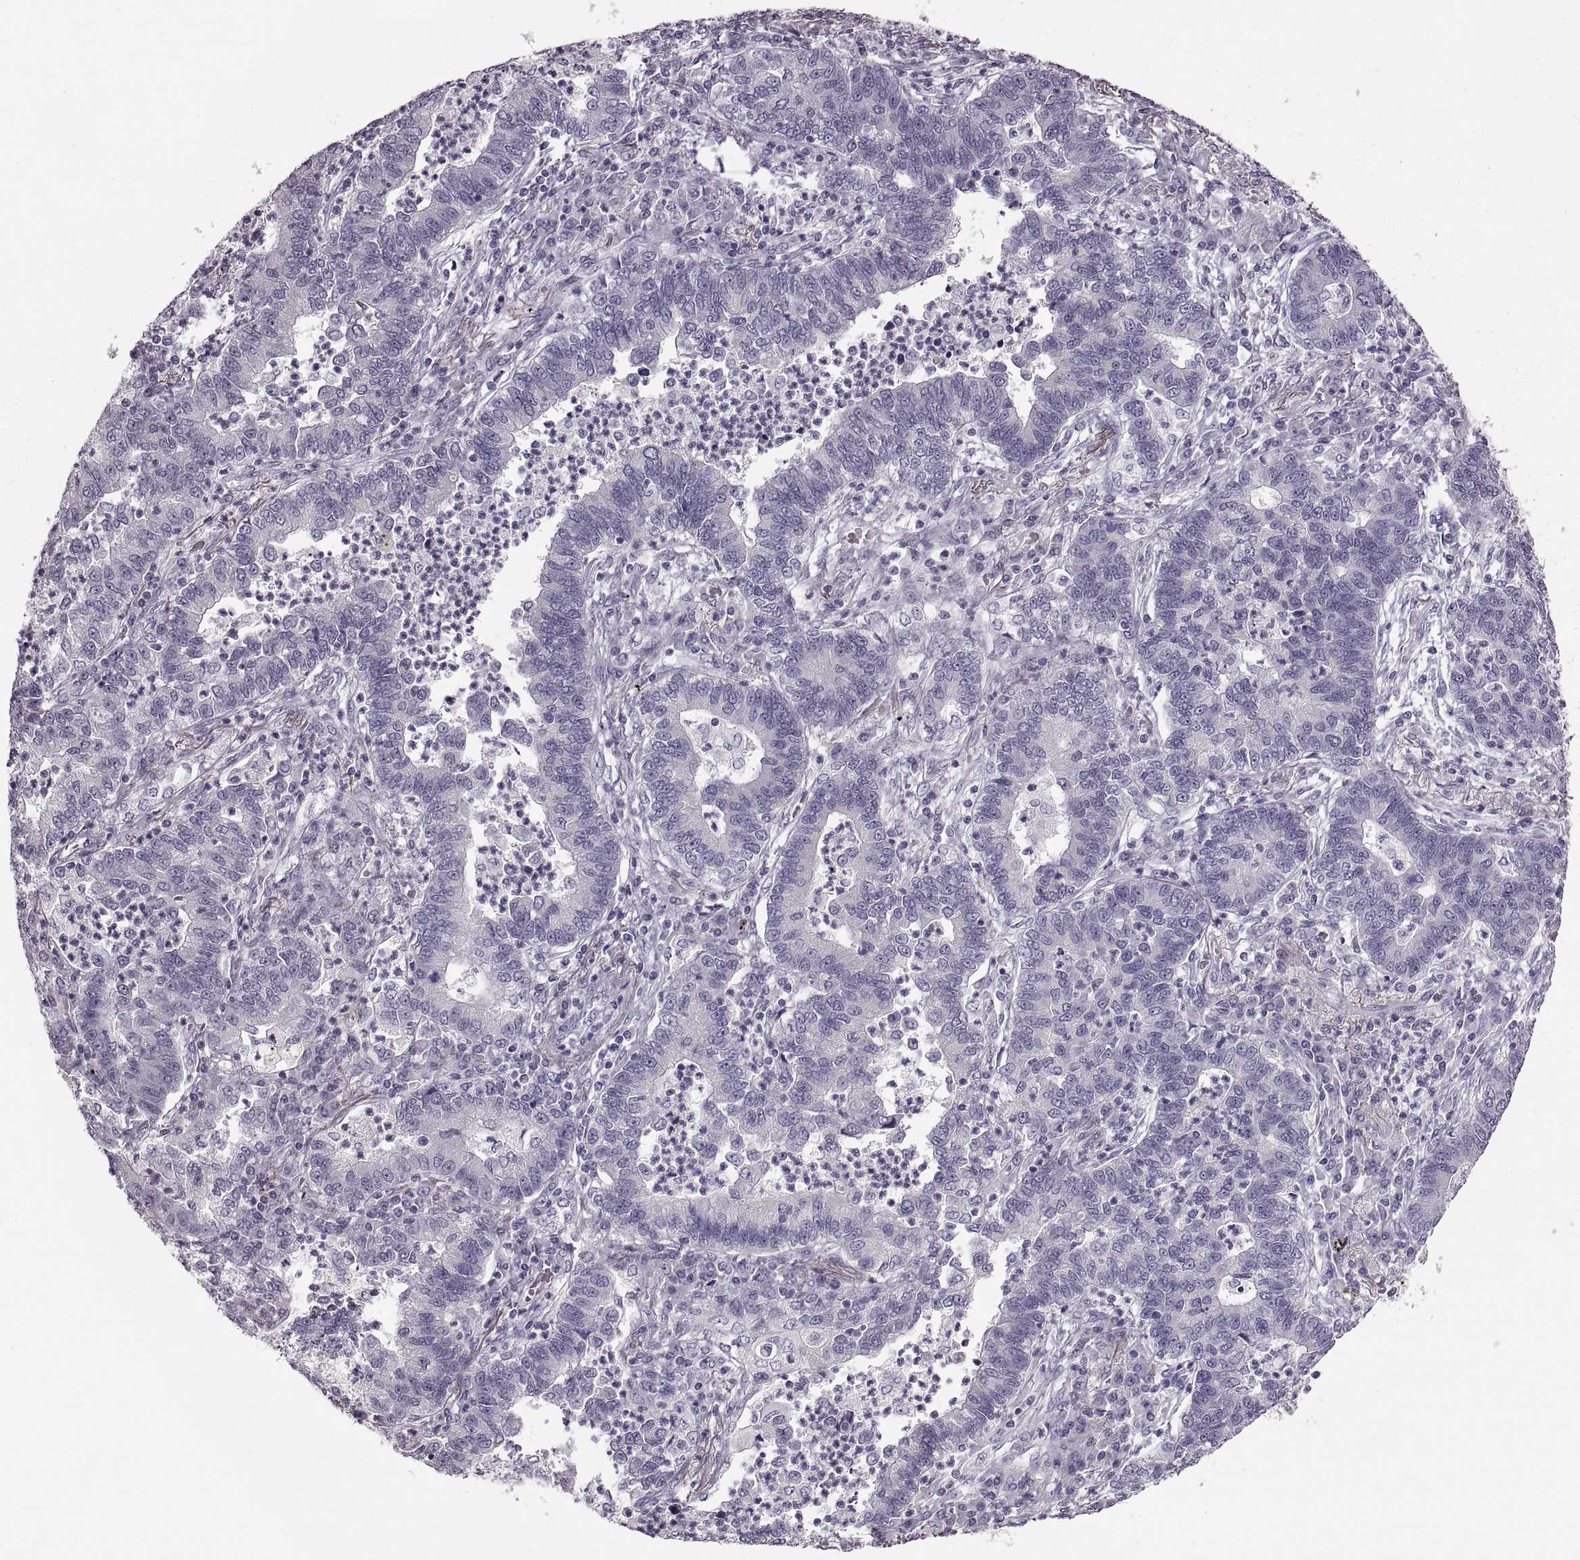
{"staining": {"intensity": "negative", "quantity": "none", "location": "none"}, "tissue": "lung cancer", "cell_type": "Tumor cells", "image_type": "cancer", "snomed": [{"axis": "morphology", "description": "Adenocarcinoma, NOS"}, {"axis": "topography", "description": "Lung"}], "caption": "Photomicrograph shows no significant protein staining in tumor cells of lung adenocarcinoma.", "gene": "CNTN1", "patient": {"sex": "female", "age": 57}}